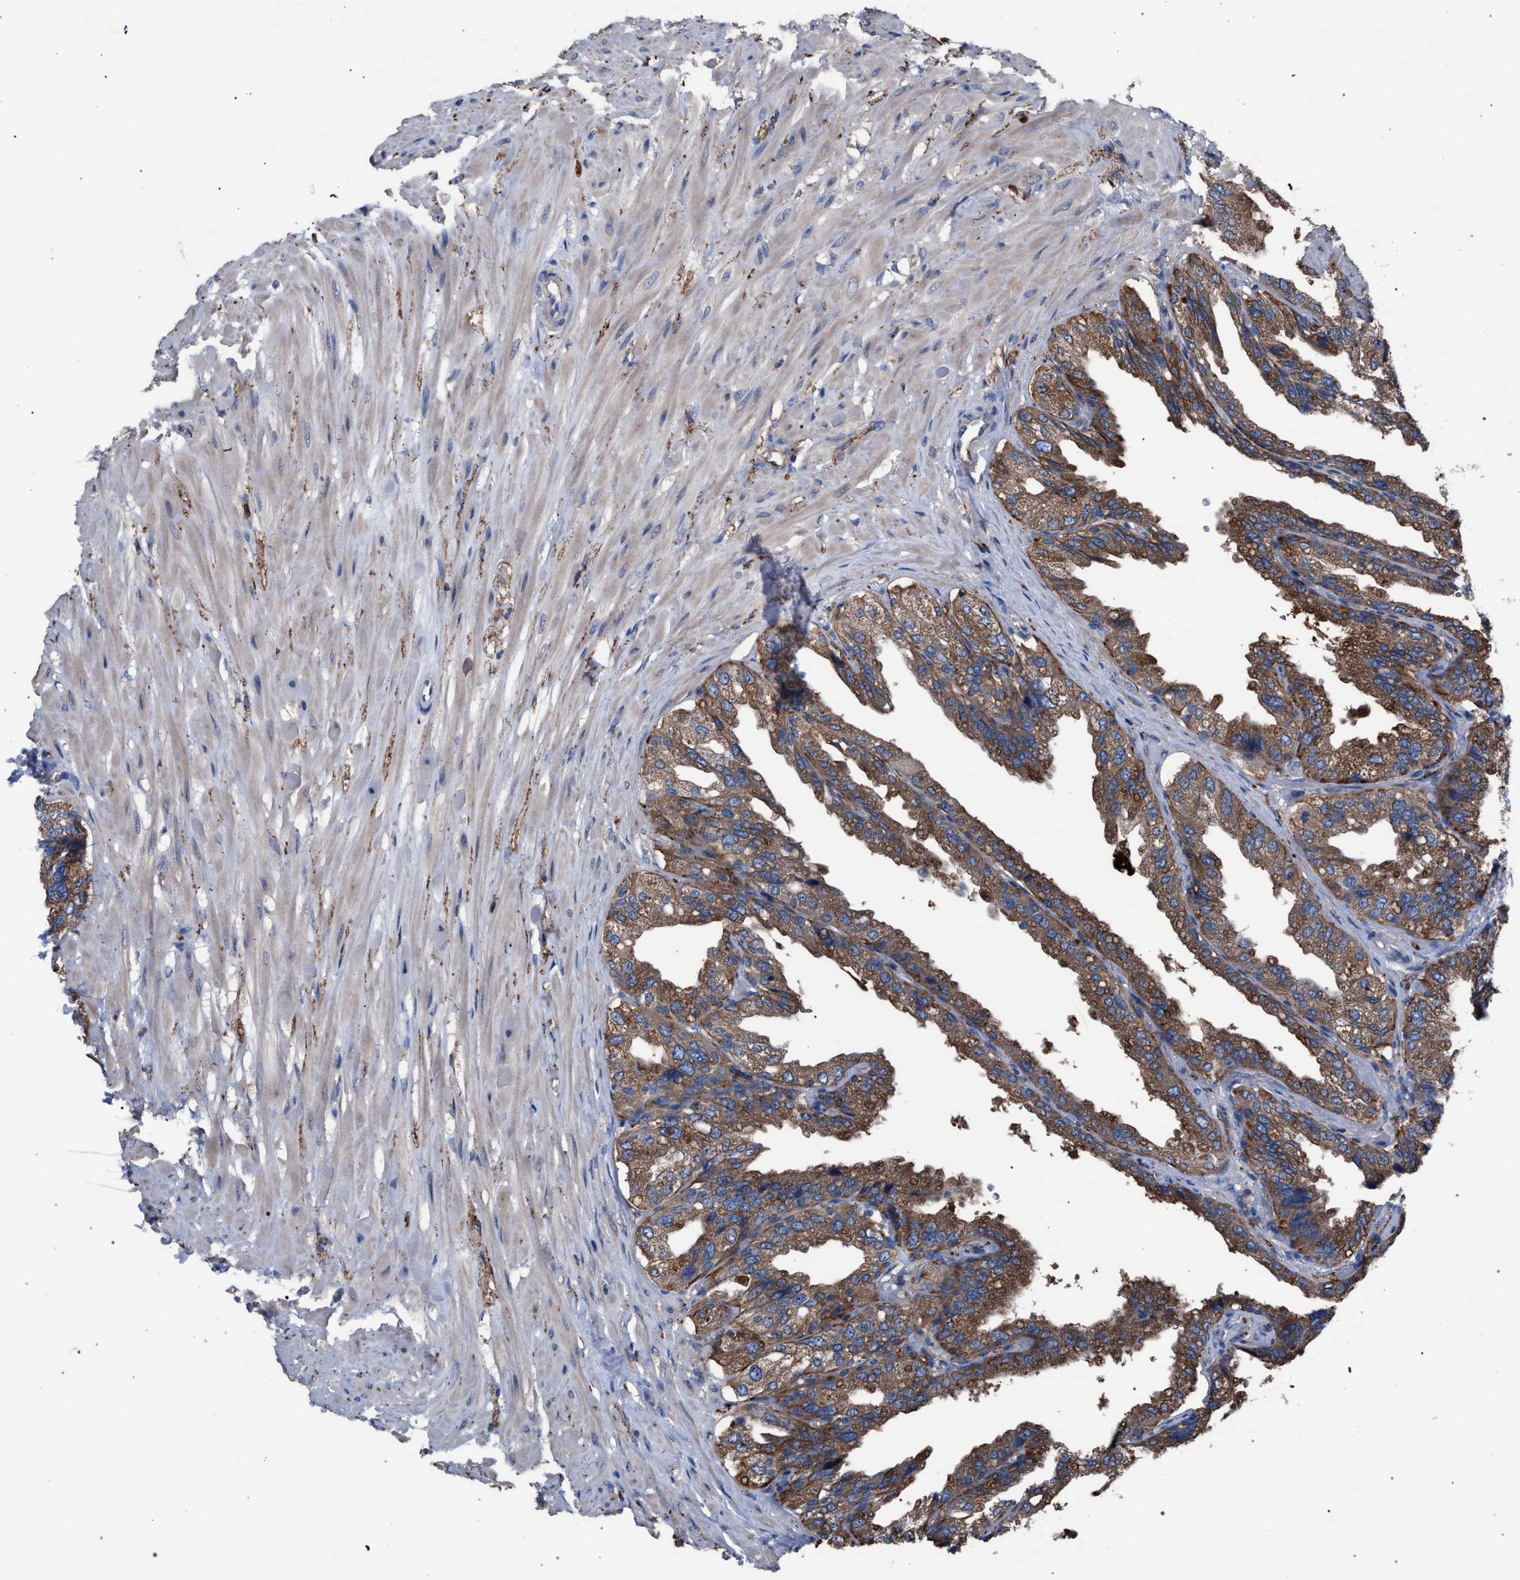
{"staining": {"intensity": "moderate", "quantity": ">75%", "location": "cytoplasmic/membranous"}, "tissue": "seminal vesicle", "cell_type": "Glandular cells", "image_type": "normal", "snomed": [{"axis": "morphology", "description": "Normal tissue, NOS"}, {"axis": "topography", "description": "Seminal veicle"}], "caption": "Glandular cells reveal medium levels of moderate cytoplasmic/membranous expression in about >75% of cells in benign human seminal vesicle.", "gene": "ATP6V0A1", "patient": {"sex": "male", "age": 68}}